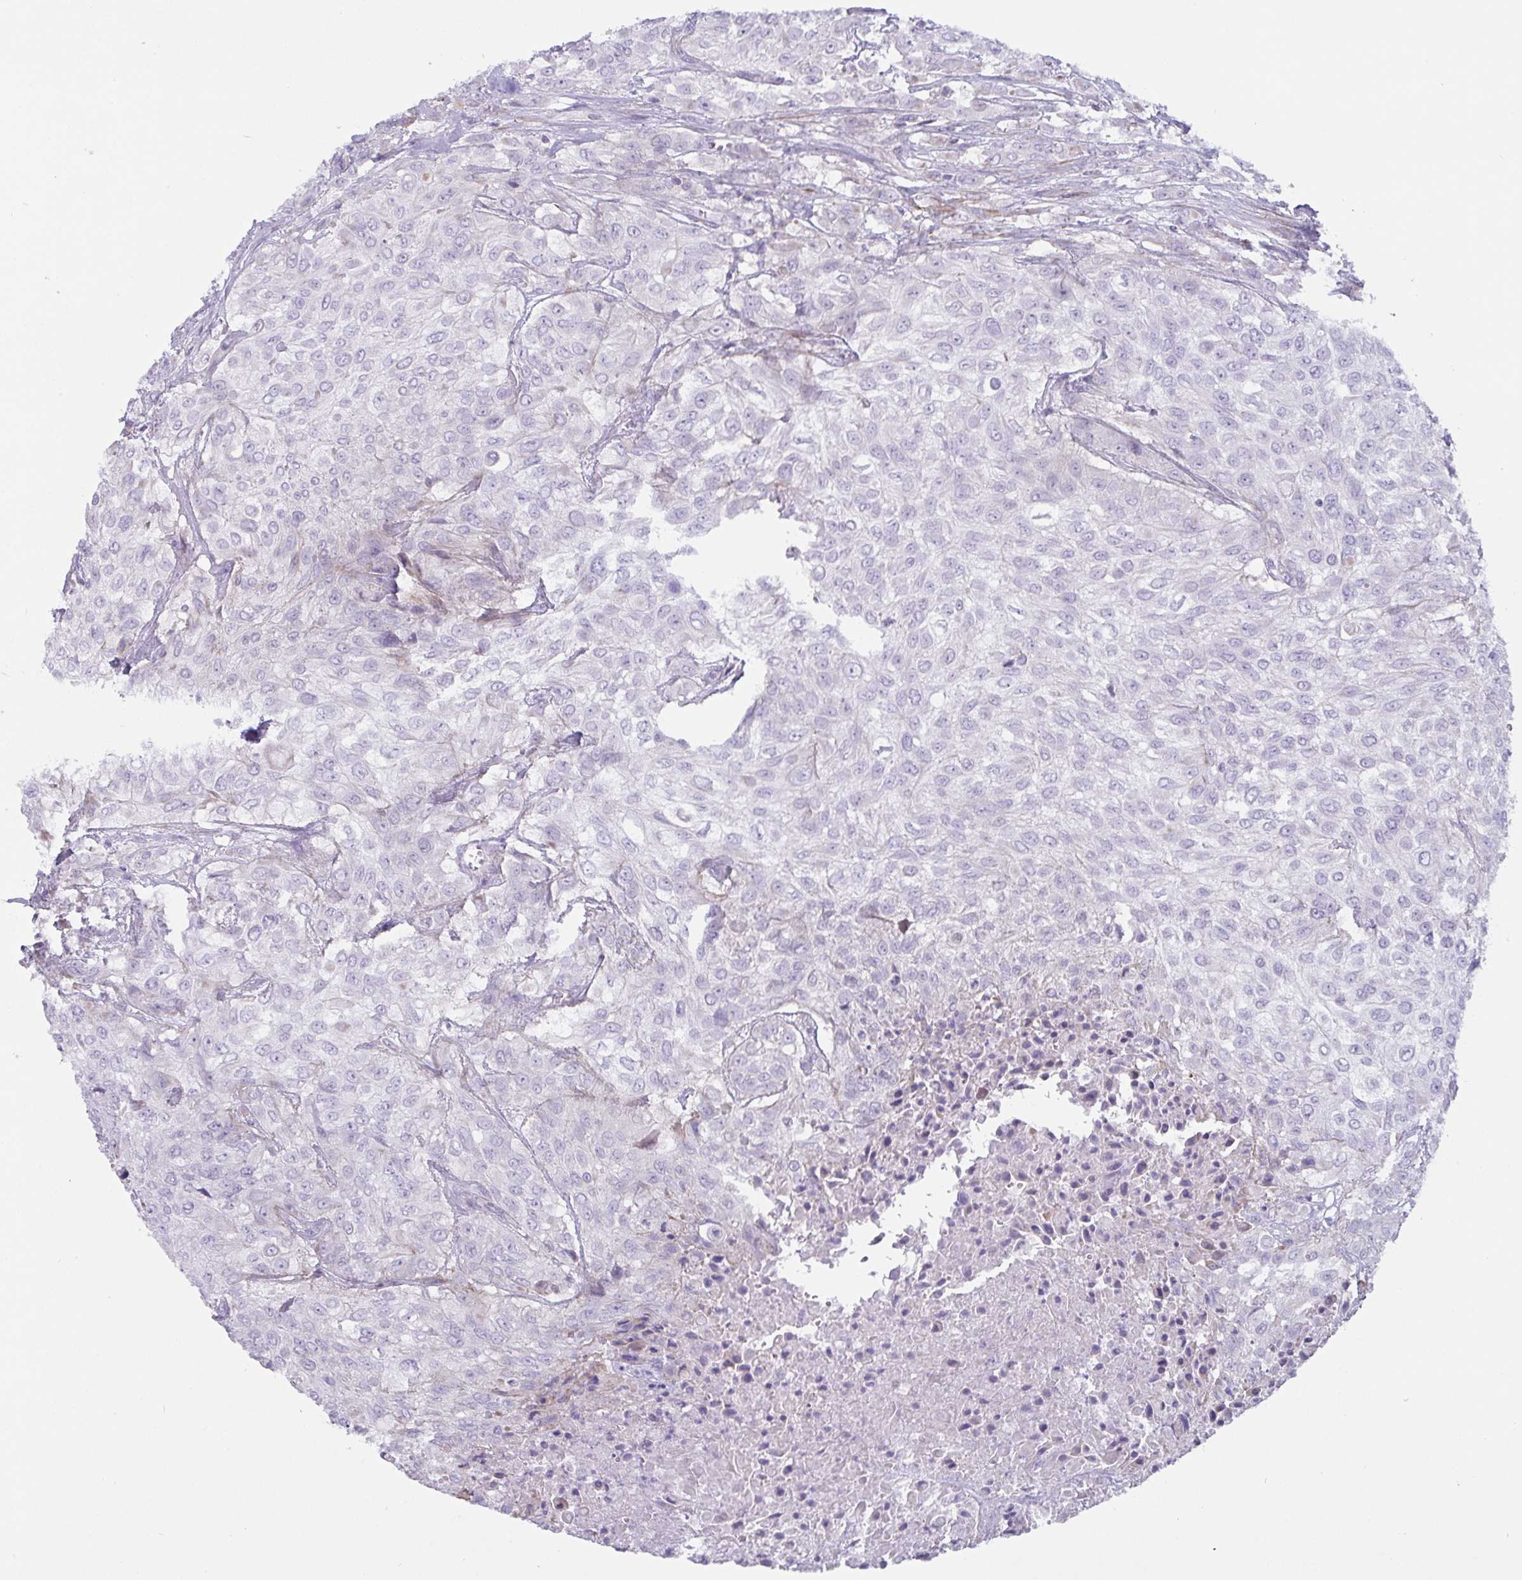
{"staining": {"intensity": "negative", "quantity": "none", "location": "none"}, "tissue": "urothelial cancer", "cell_type": "Tumor cells", "image_type": "cancer", "snomed": [{"axis": "morphology", "description": "Urothelial carcinoma, High grade"}, {"axis": "topography", "description": "Urinary bladder"}], "caption": "High magnification brightfield microscopy of urothelial cancer stained with DAB (brown) and counterstained with hematoxylin (blue): tumor cells show no significant positivity. (DAB IHC, high magnification).", "gene": "OR5P3", "patient": {"sex": "male", "age": 57}}